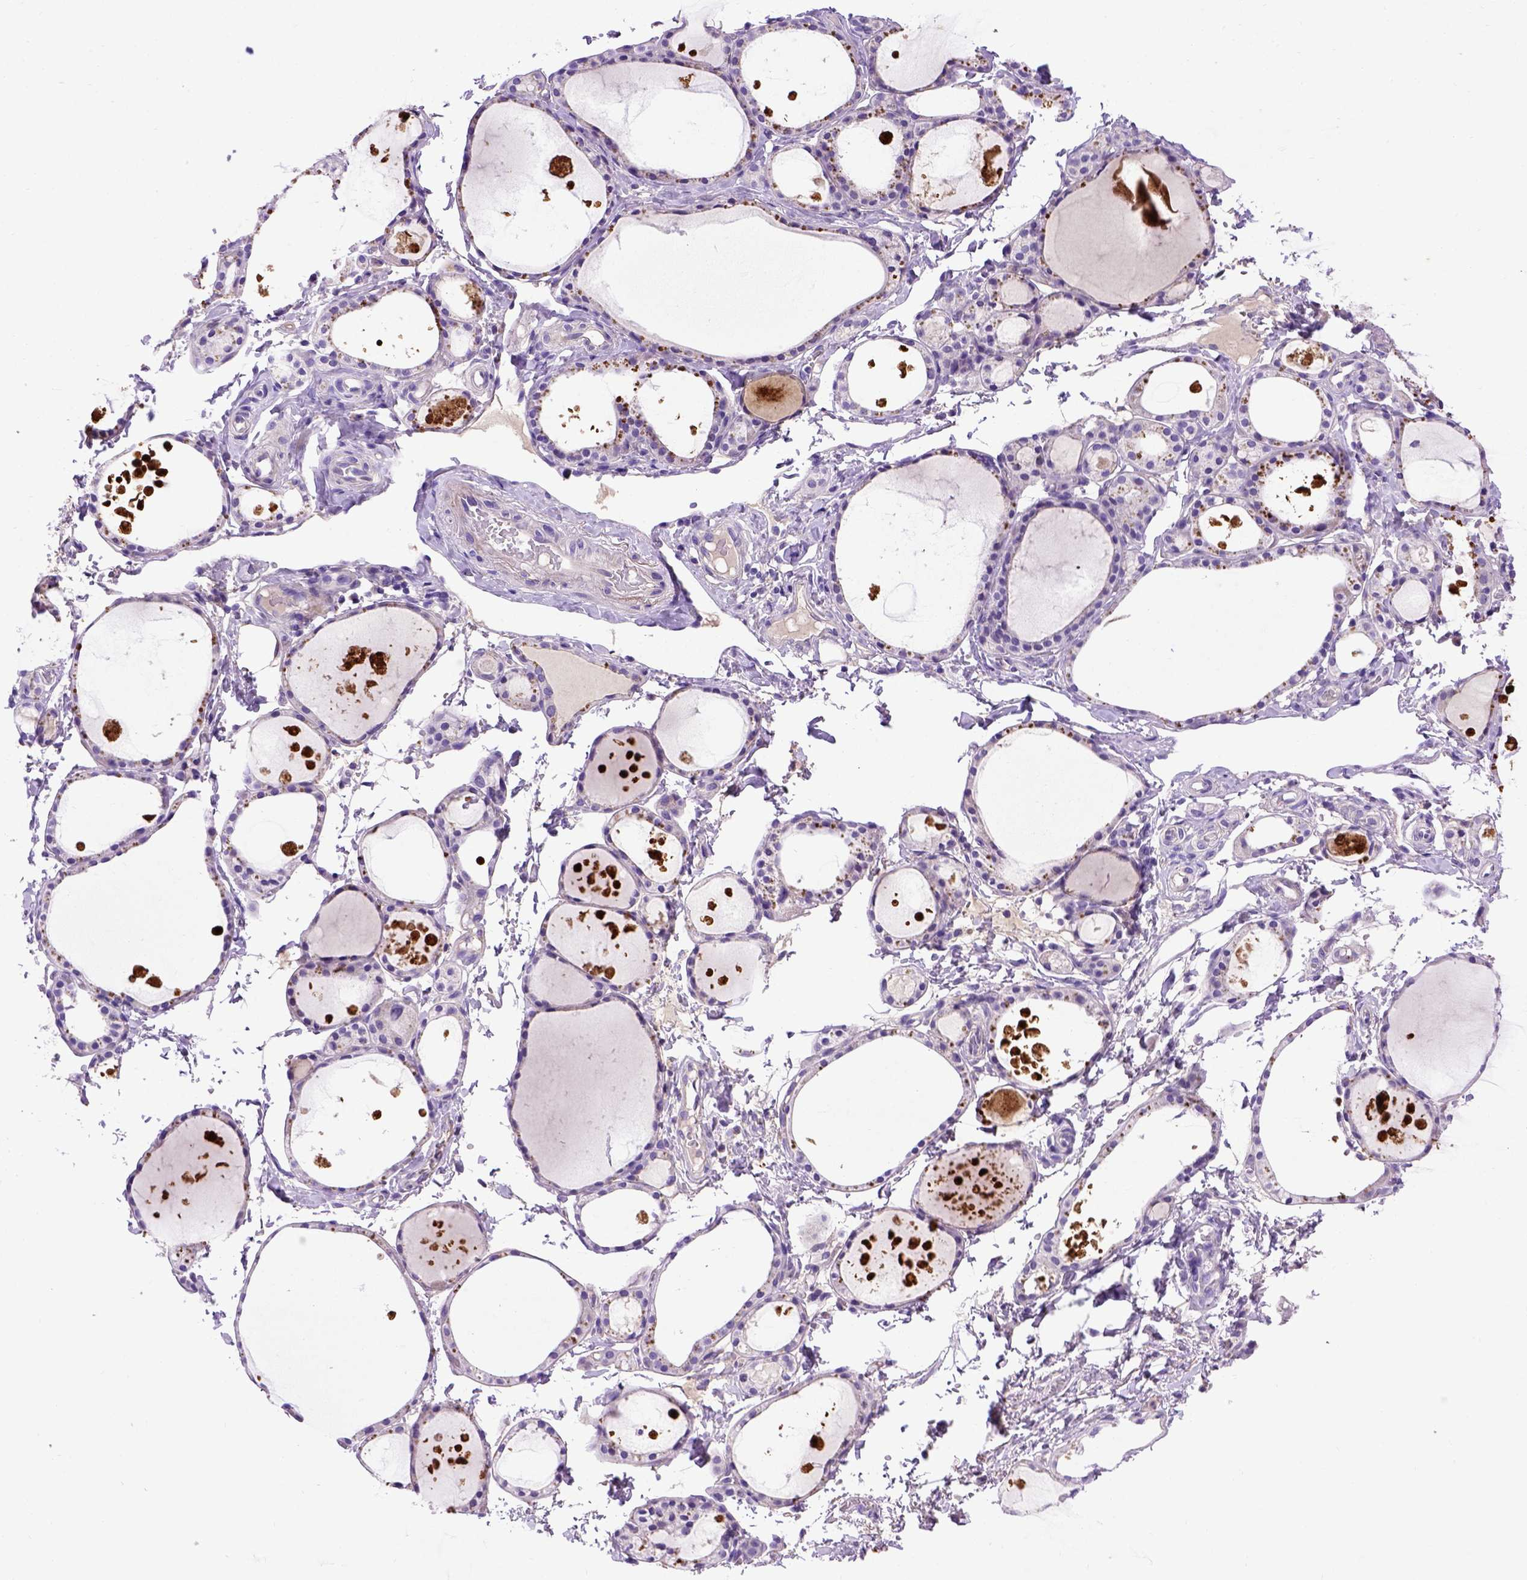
{"staining": {"intensity": "negative", "quantity": "none", "location": "none"}, "tissue": "thyroid gland", "cell_type": "Glandular cells", "image_type": "normal", "snomed": [{"axis": "morphology", "description": "Normal tissue, NOS"}, {"axis": "topography", "description": "Thyroid gland"}], "caption": "Human thyroid gland stained for a protein using immunohistochemistry (IHC) shows no expression in glandular cells.", "gene": "ADAM12", "patient": {"sex": "male", "age": 68}}